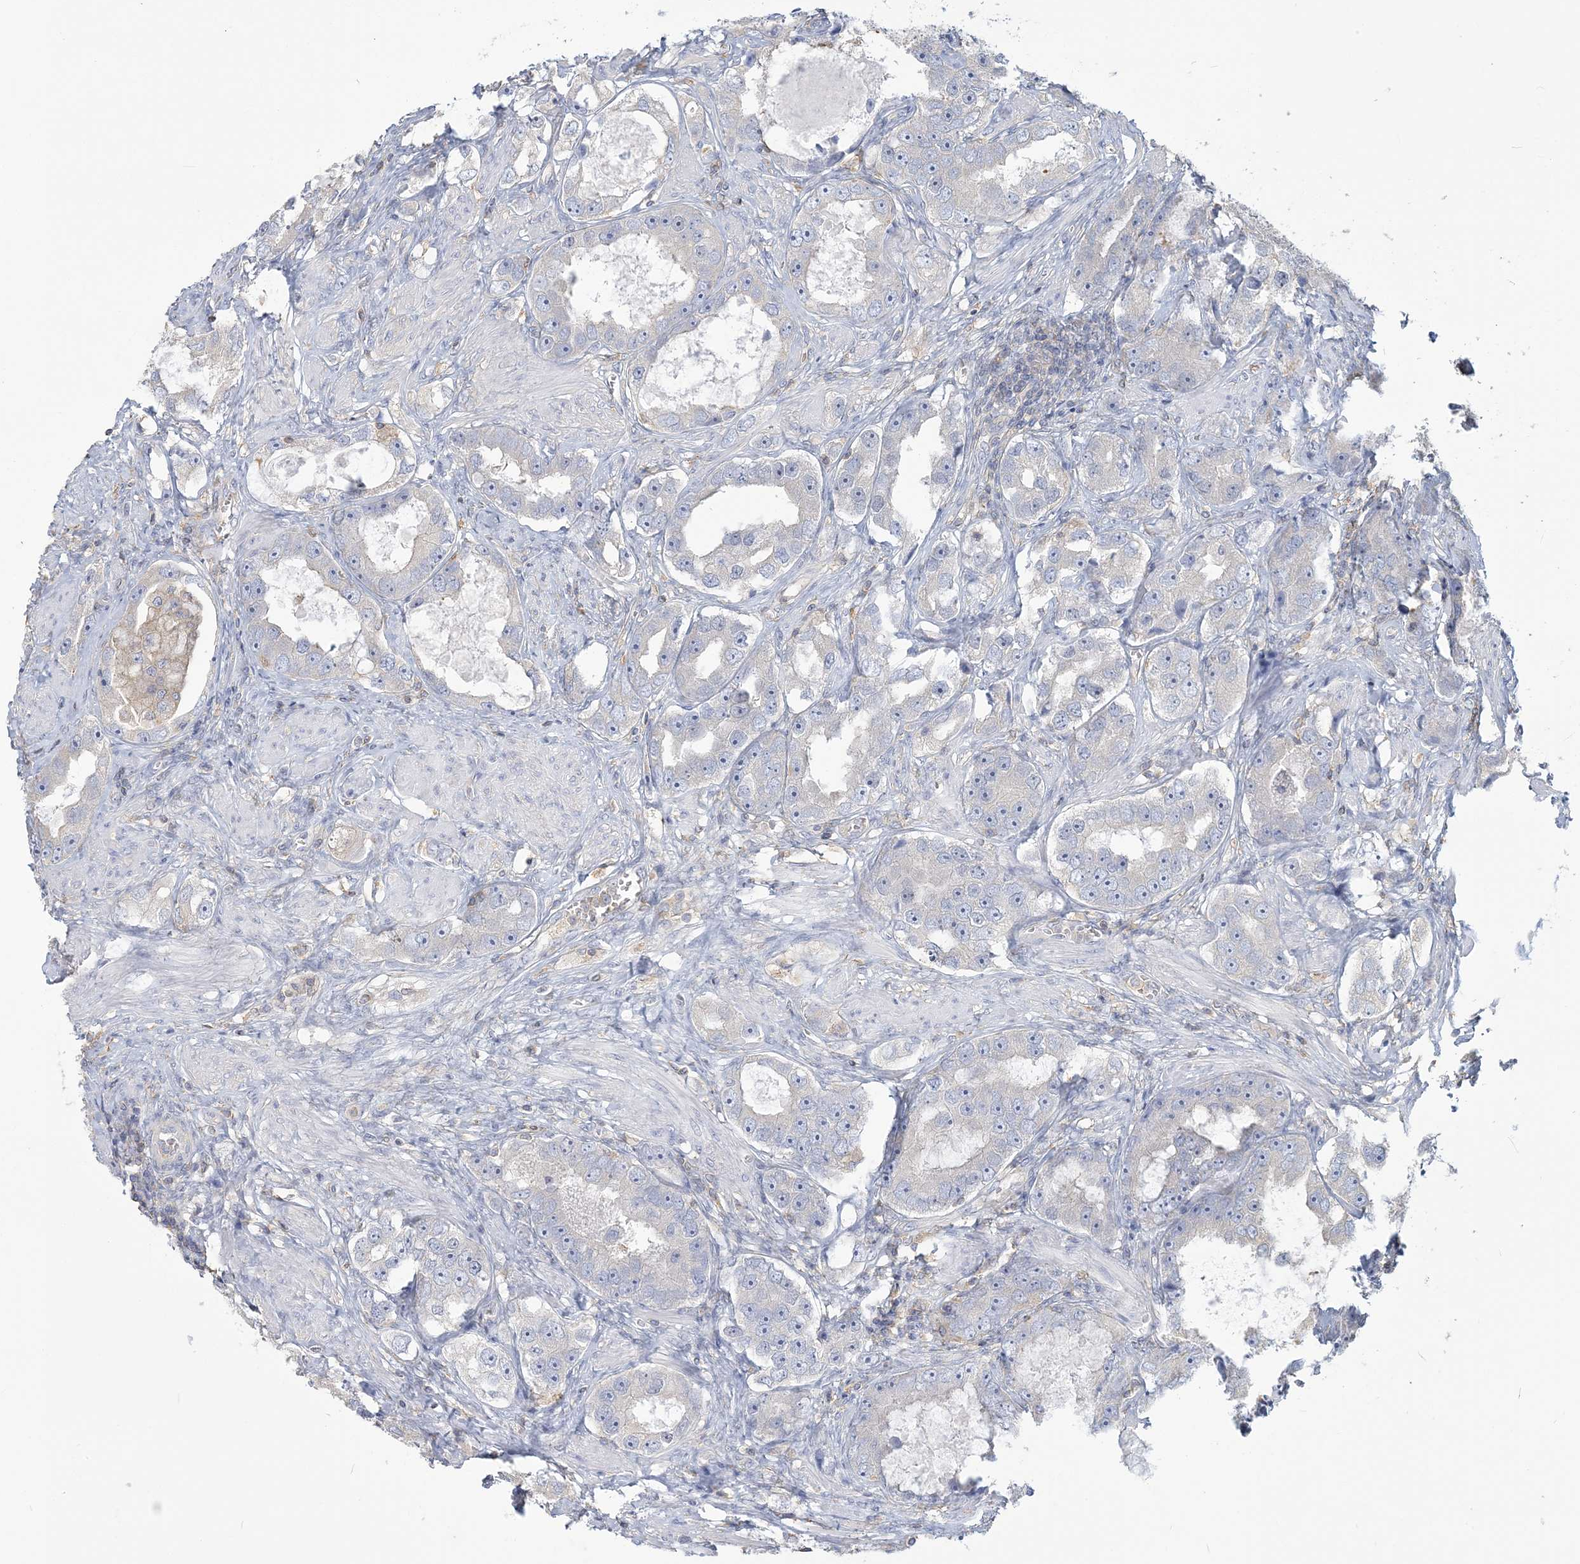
{"staining": {"intensity": "negative", "quantity": "none", "location": "none"}, "tissue": "prostate cancer", "cell_type": "Tumor cells", "image_type": "cancer", "snomed": [{"axis": "morphology", "description": "Adenocarcinoma, High grade"}, {"axis": "topography", "description": "Prostate"}], "caption": "An IHC image of prostate cancer (high-grade adenocarcinoma) is shown. There is no staining in tumor cells of prostate cancer (high-grade adenocarcinoma). (Brightfield microscopy of DAB immunohistochemistry at high magnification).", "gene": "ANKS1A", "patient": {"sex": "male", "age": 63}}